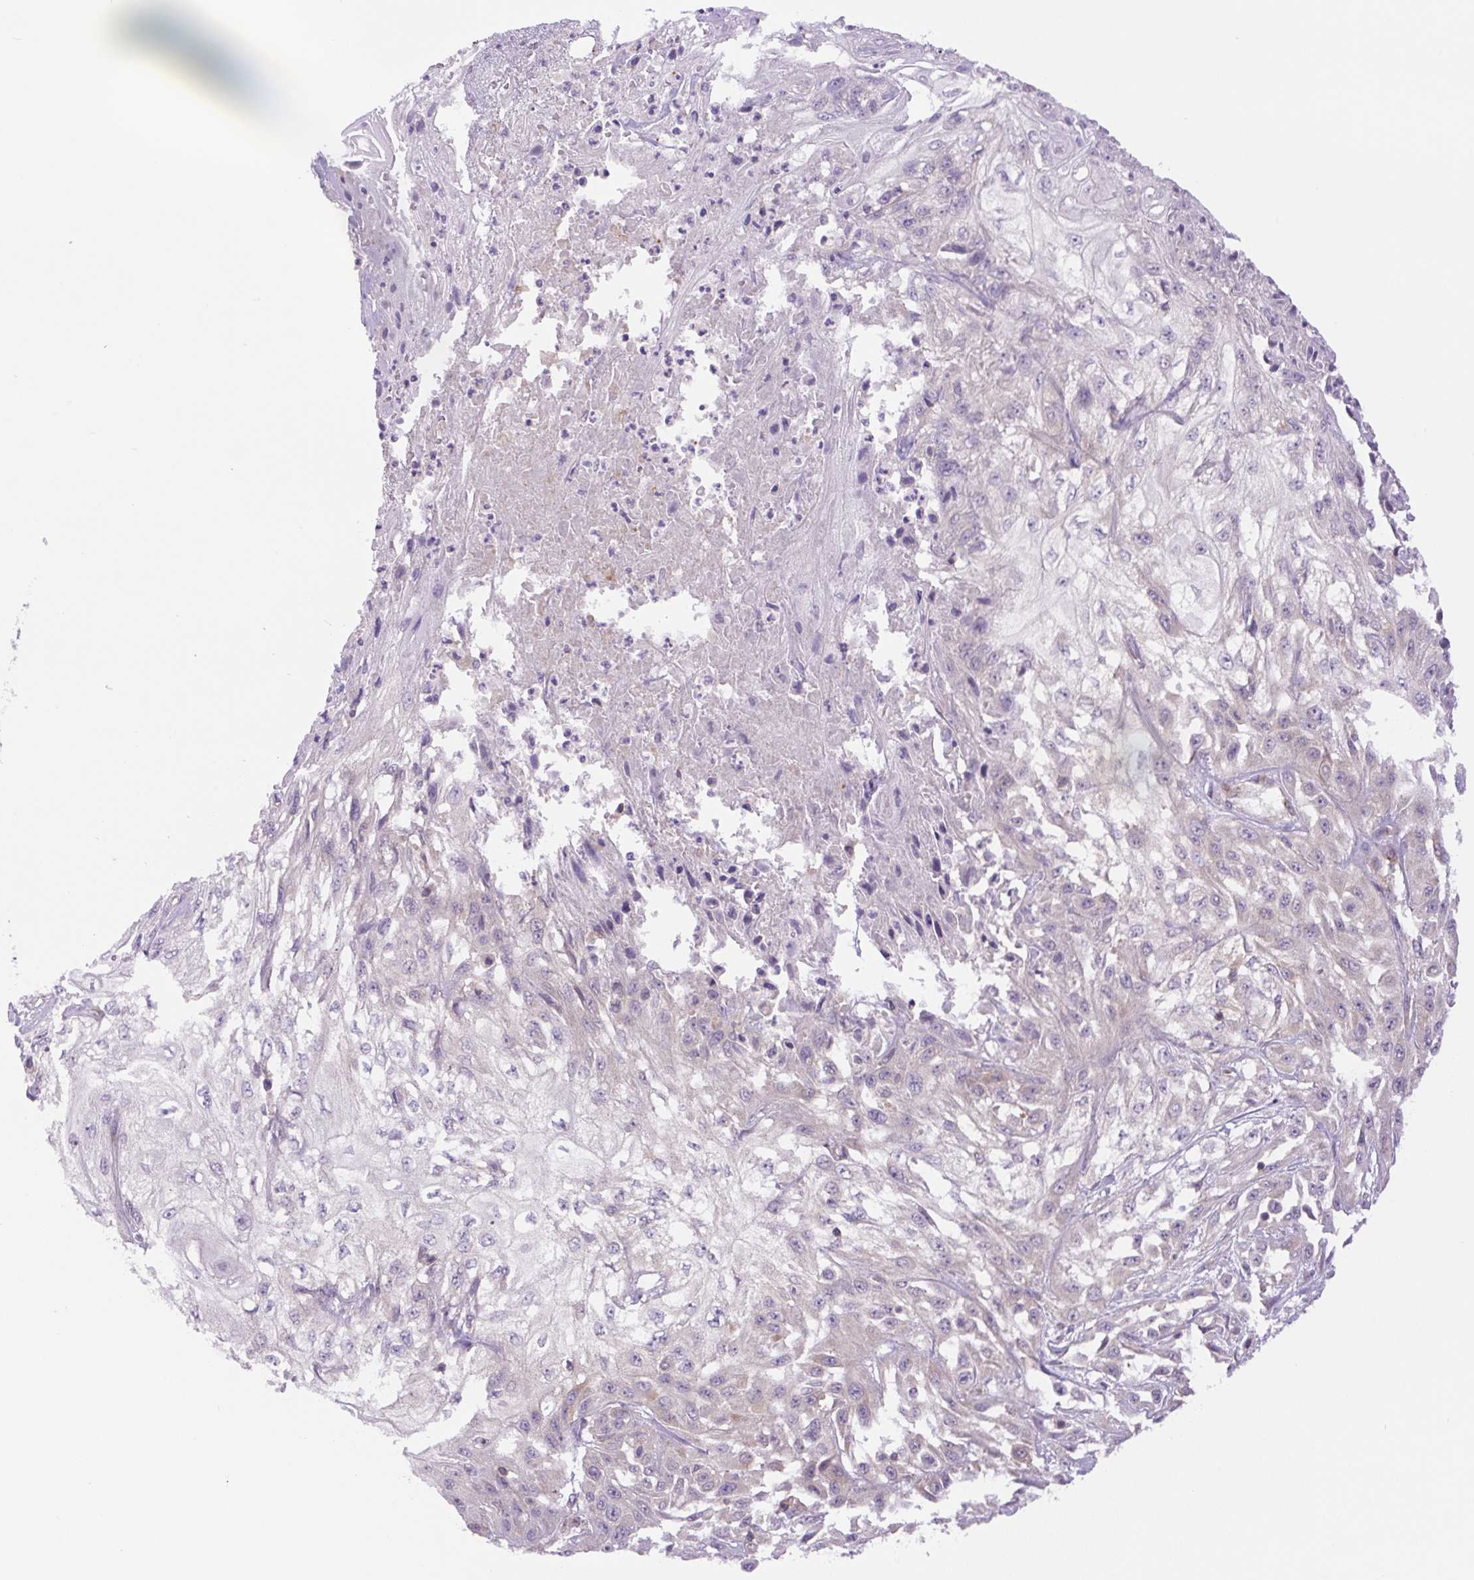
{"staining": {"intensity": "negative", "quantity": "none", "location": "none"}, "tissue": "skin cancer", "cell_type": "Tumor cells", "image_type": "cancer", "snomed": [{"axis": "morphology", "description": "Squamous cell carcinoma, NOS"}, {"axis": "morphology", "description": "Squamous cell carcinoma, metastatic, NOS"}, {"axis": "topography", "description": "Skin"}, {"axis": "topography", "description": "Lymph node"}], "caption": "Histopathology image shows no protein positivity in tumor cells of metastatic squamous cell carcinoma (skin) tissue.", "gene": "MINK1", "patient": {"sex": "male", "age": 75}}